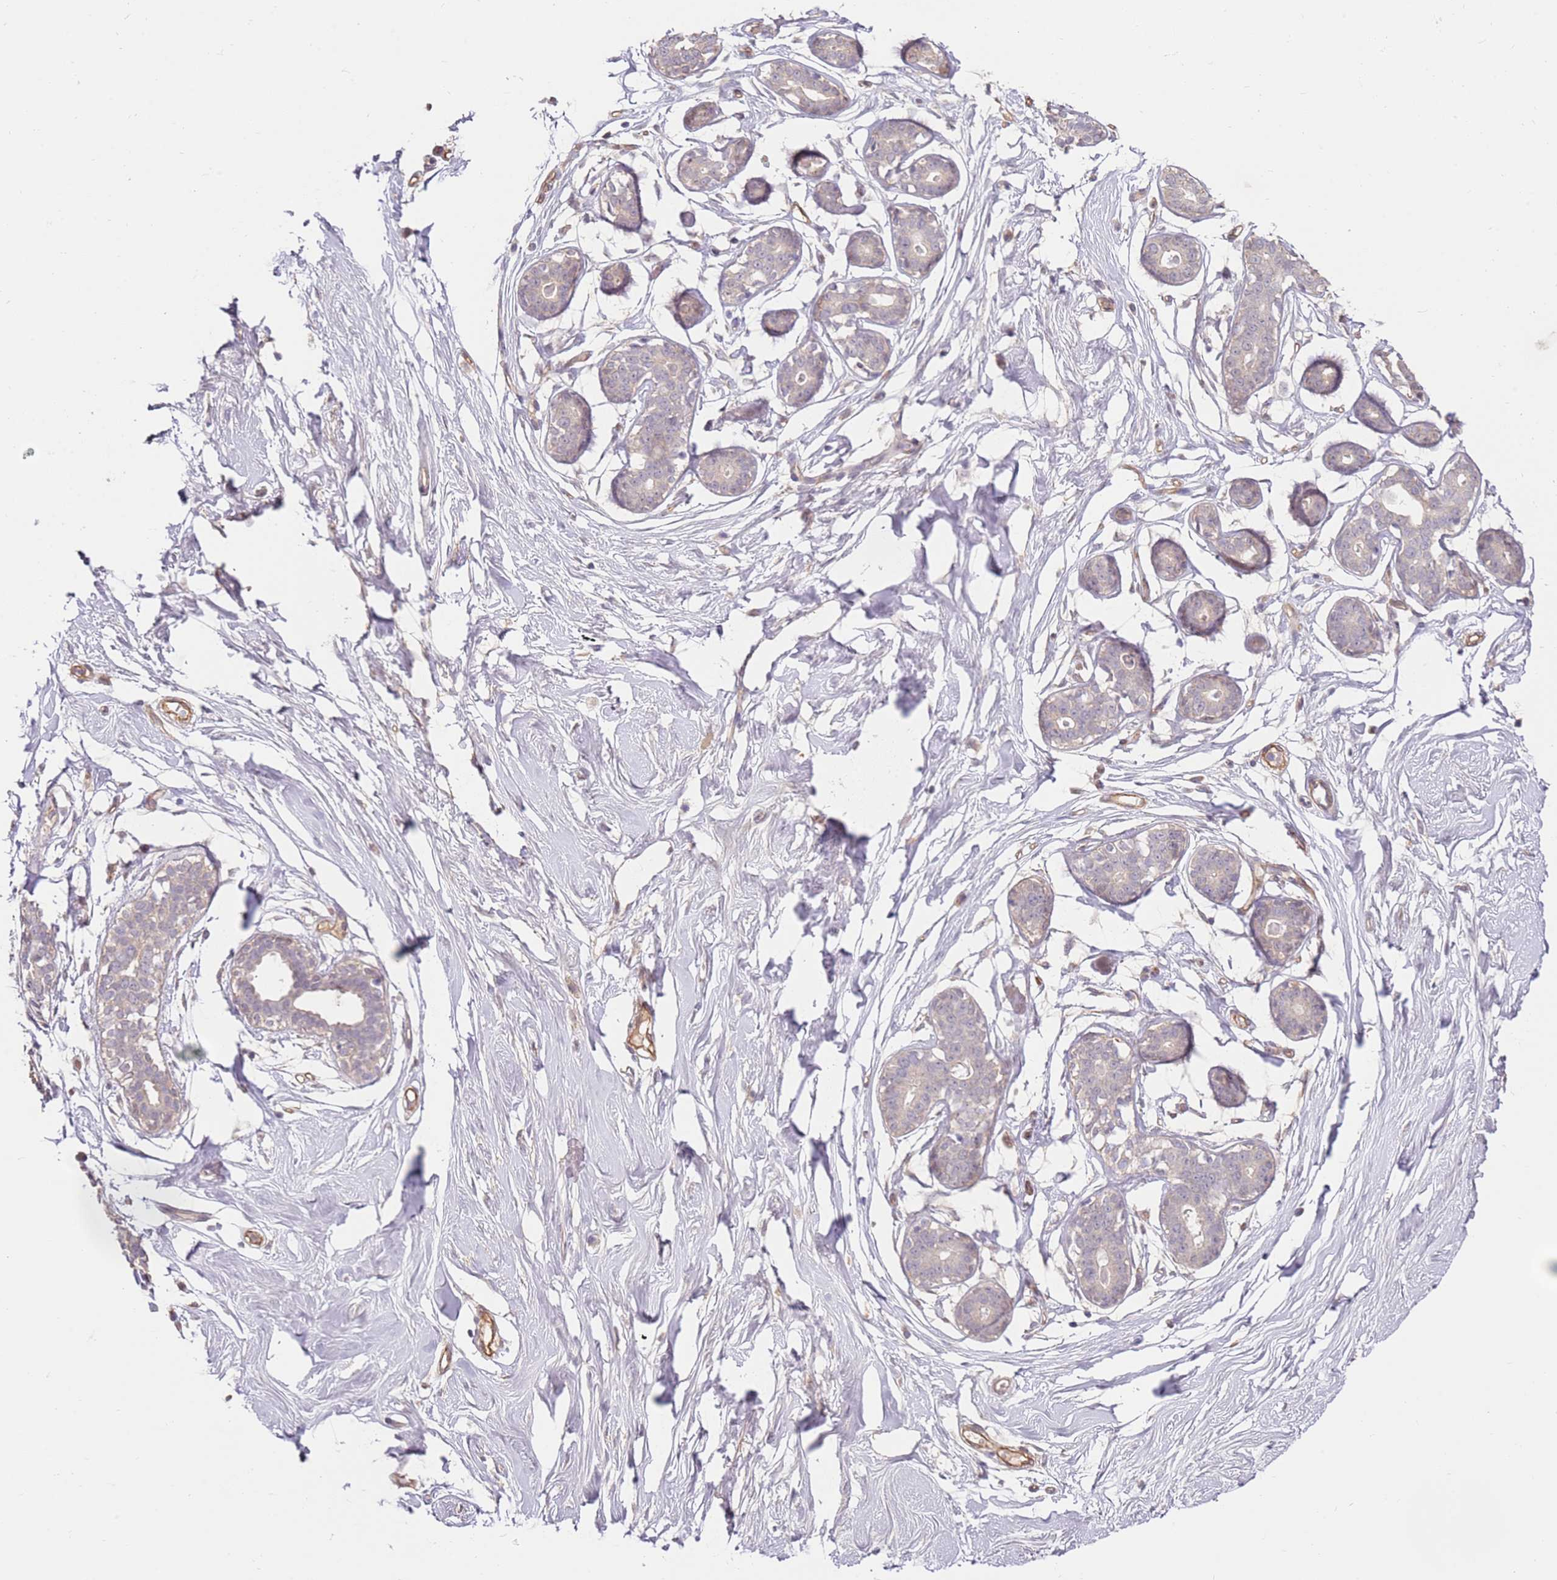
{"staining": {"intensity": "negative", "quantity": "none", "location": "none"}, "tissue": "breast", "cell_type": "Adipocytes", "image_type": "normal", "snomed": [{"axis": "morphology", "description": "Normal tissue, NOS"}, {"axis": "morphology", "description": "Adenoma, NOS"}, {"axis": "topography", "description": "Breast"}], "caption": "High power microscopy micrograph of an immunohistochemistry image of normal breast, revealing no significant staining in adipocytes.", "gene": "WDR93", "patient": {"sex": "female", "age": 23}}